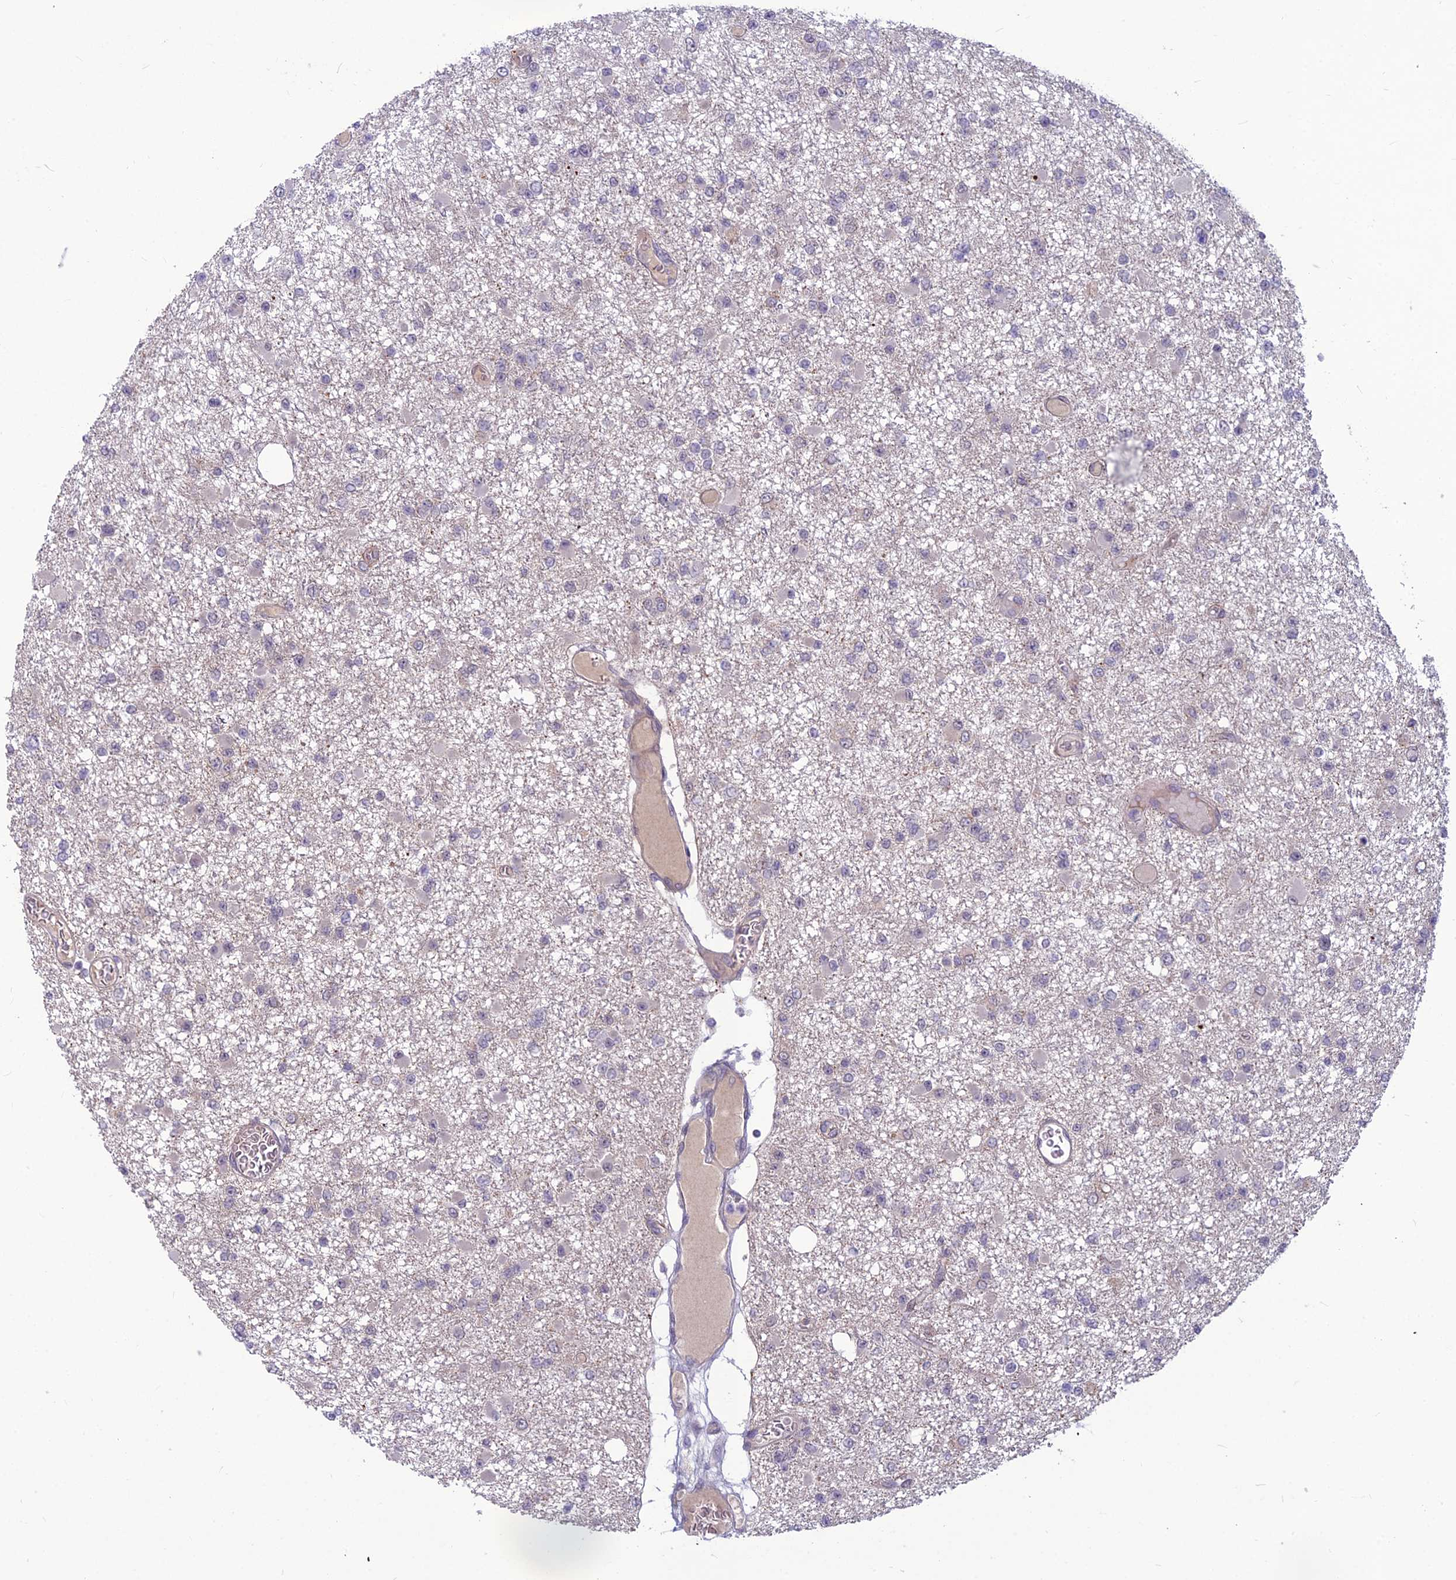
{"staining": {"intensity": "negative", "quantity": "none", "location": "none"}, "tissue": "glioma", "cell_type": "Tumor cells", "image_type": "cancer", "snomed": [{"axis": "morphology", "description": "Glioma, malignant, Low grade"}, {"axis": "topography", "description": "Brain"}], "caption": "Protein analysis of glioma displays no significant positivity in tumor cells.", "gene": "FBRS", "patient": {"sex": "female", "age": 22}}